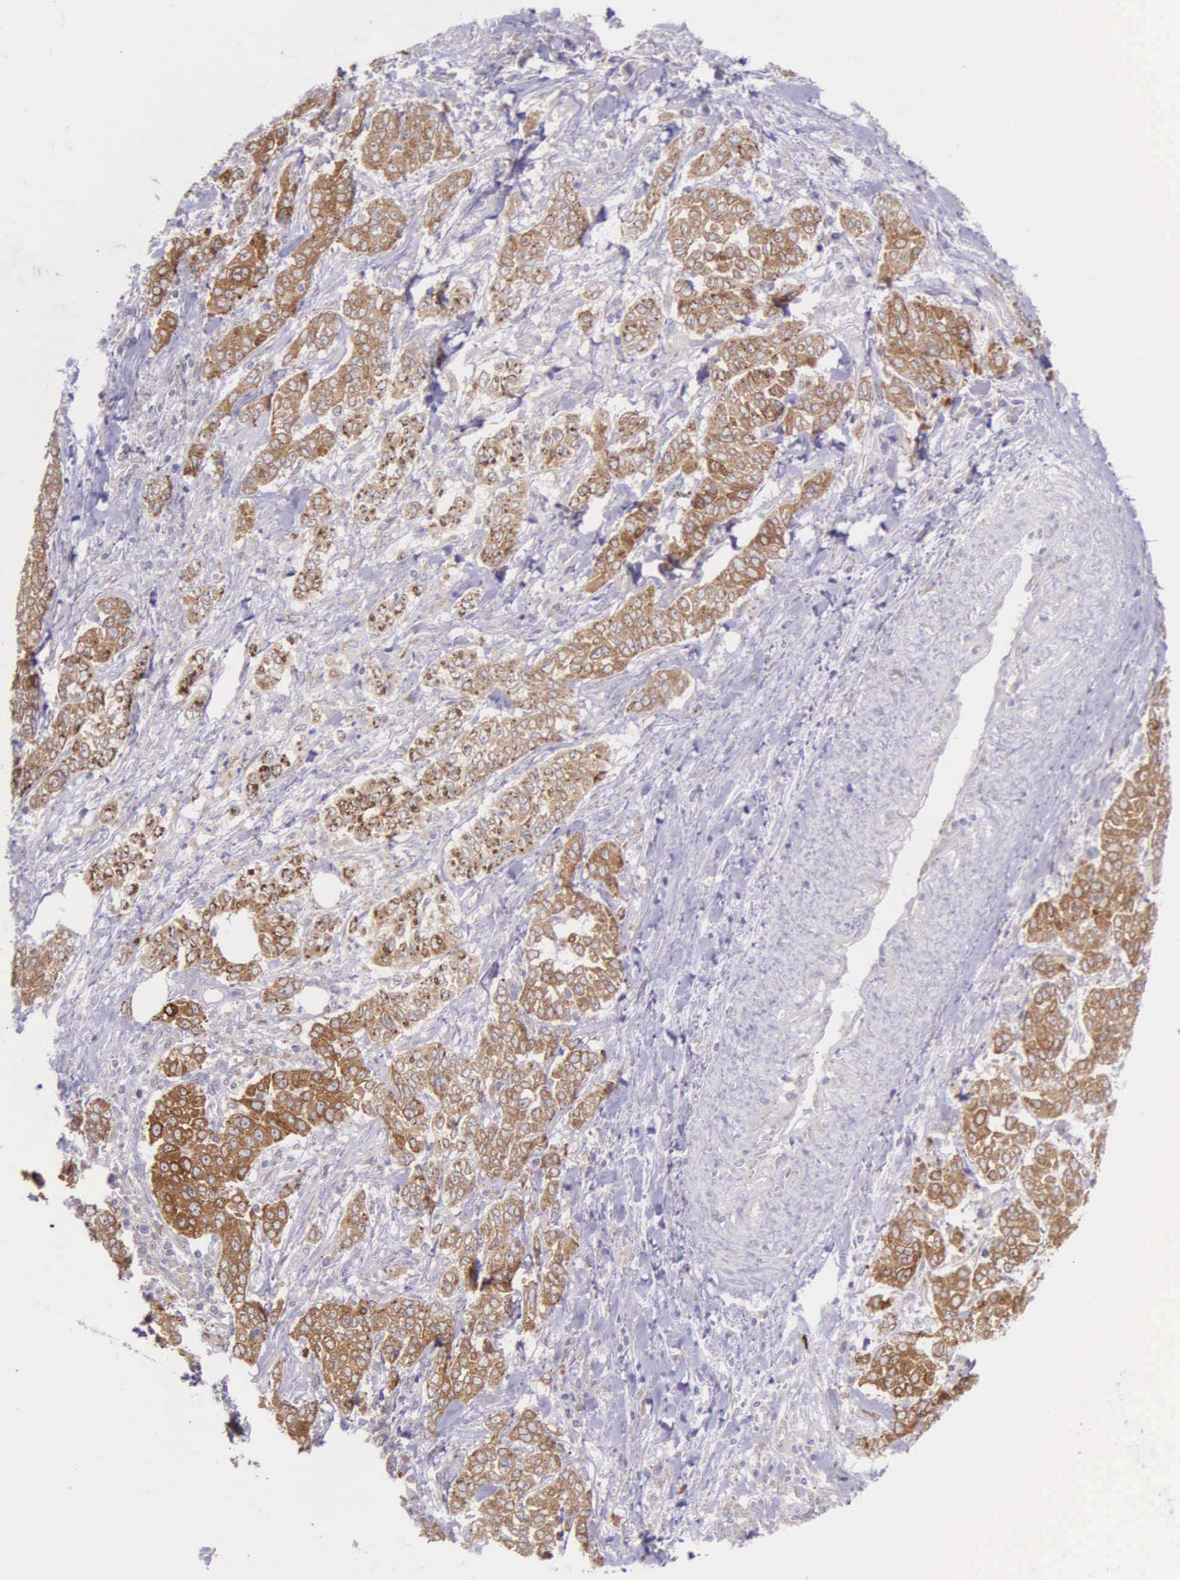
{"staining": {"intensity": "strong", "quantity": ">75%", "location": "cytoplasmic/membranous"}, "tissue": "pancreatic cancer", "cell_type": "Tumor cells", "image_type": "cancer", "snomed": [{"axis": "morphology", "description": "Adenocarcinoma, NOS"}, {"axis": "topography", "description": "Pancreas"}], "caption": "Tumor cells display strong cytoplasmic/membranous expression in approximately >75% of cells in pancreatic cancer (adenocarcinoma). The protein of interest is stained brown, and the nuclei are stained in blue (DAB (3,3'-diaminobenzidine) IHC with brightfield microscopy, high magnification).", "gene": "NSDHL", "patient": {"sex": "female", "age": 52}}